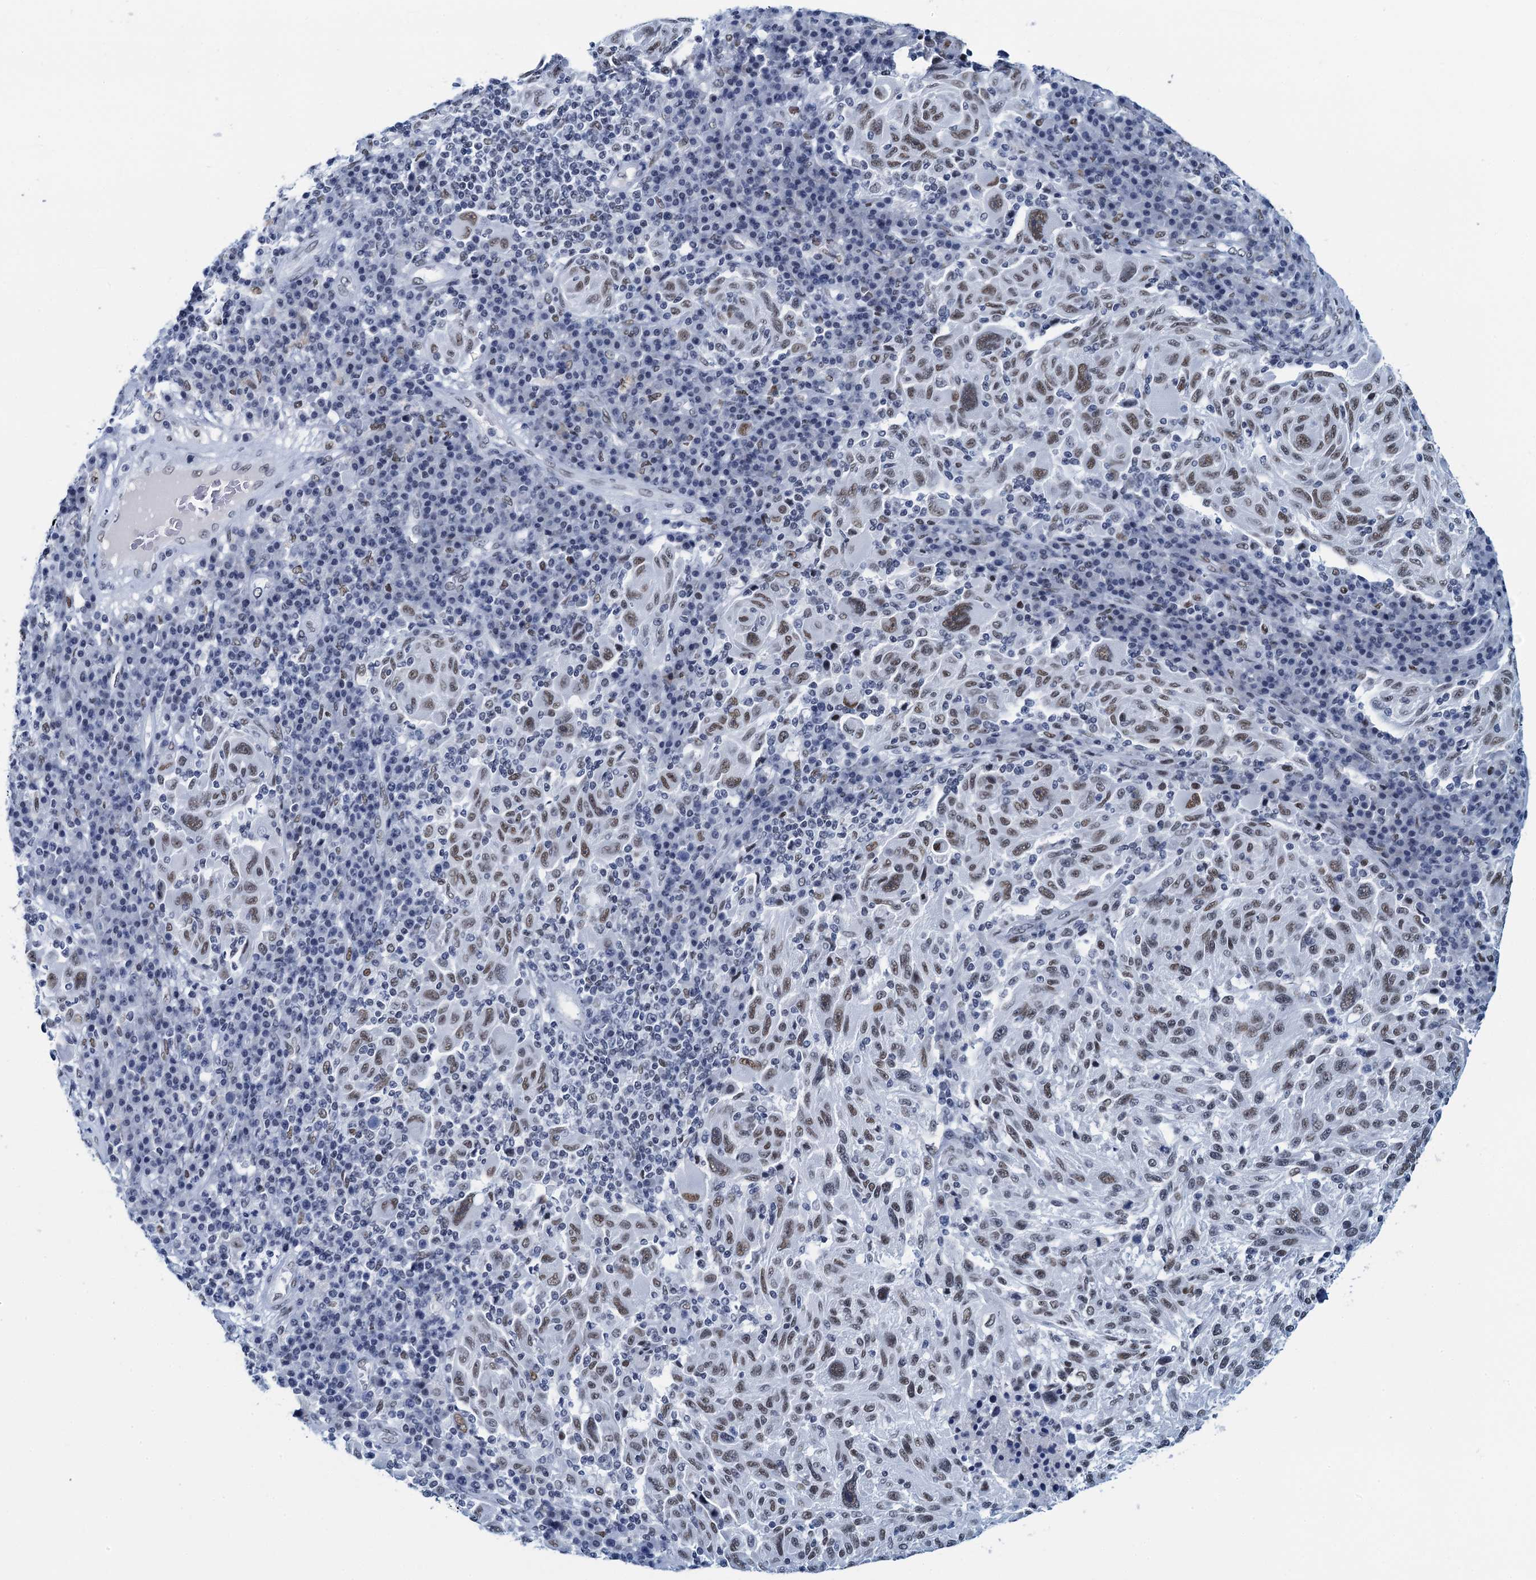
{"staining": {"intensity": "weak", "quantity": "25%-75%", "location": "nuclear"}, "tissue": "melanoma", "cell_type": "Tumor cells", "image_type": "cancer", "snomed": [{"axis": "morphology", "description": "Malignant melanoma, NOS"}, {"axis": "topography", "description": "Skin"}], "caption": "High-magnification brightfield microscopy of melanoma stained with DAB (3,3'-diaminobenzidine) (brown) and counterstained with hematoxylin (blue). tumor cells exhibit weak nuclear staining is identified in approximately25%-75% of cells. The staining is performed using DAB (3,3'-diaminobenzidine) brown chromogen to label protein expression. The nuclei are counter-stained blue using hematoxylin.", "gene": "HNRNPUL2", "patient": {"sex": "male", "age": 53}}